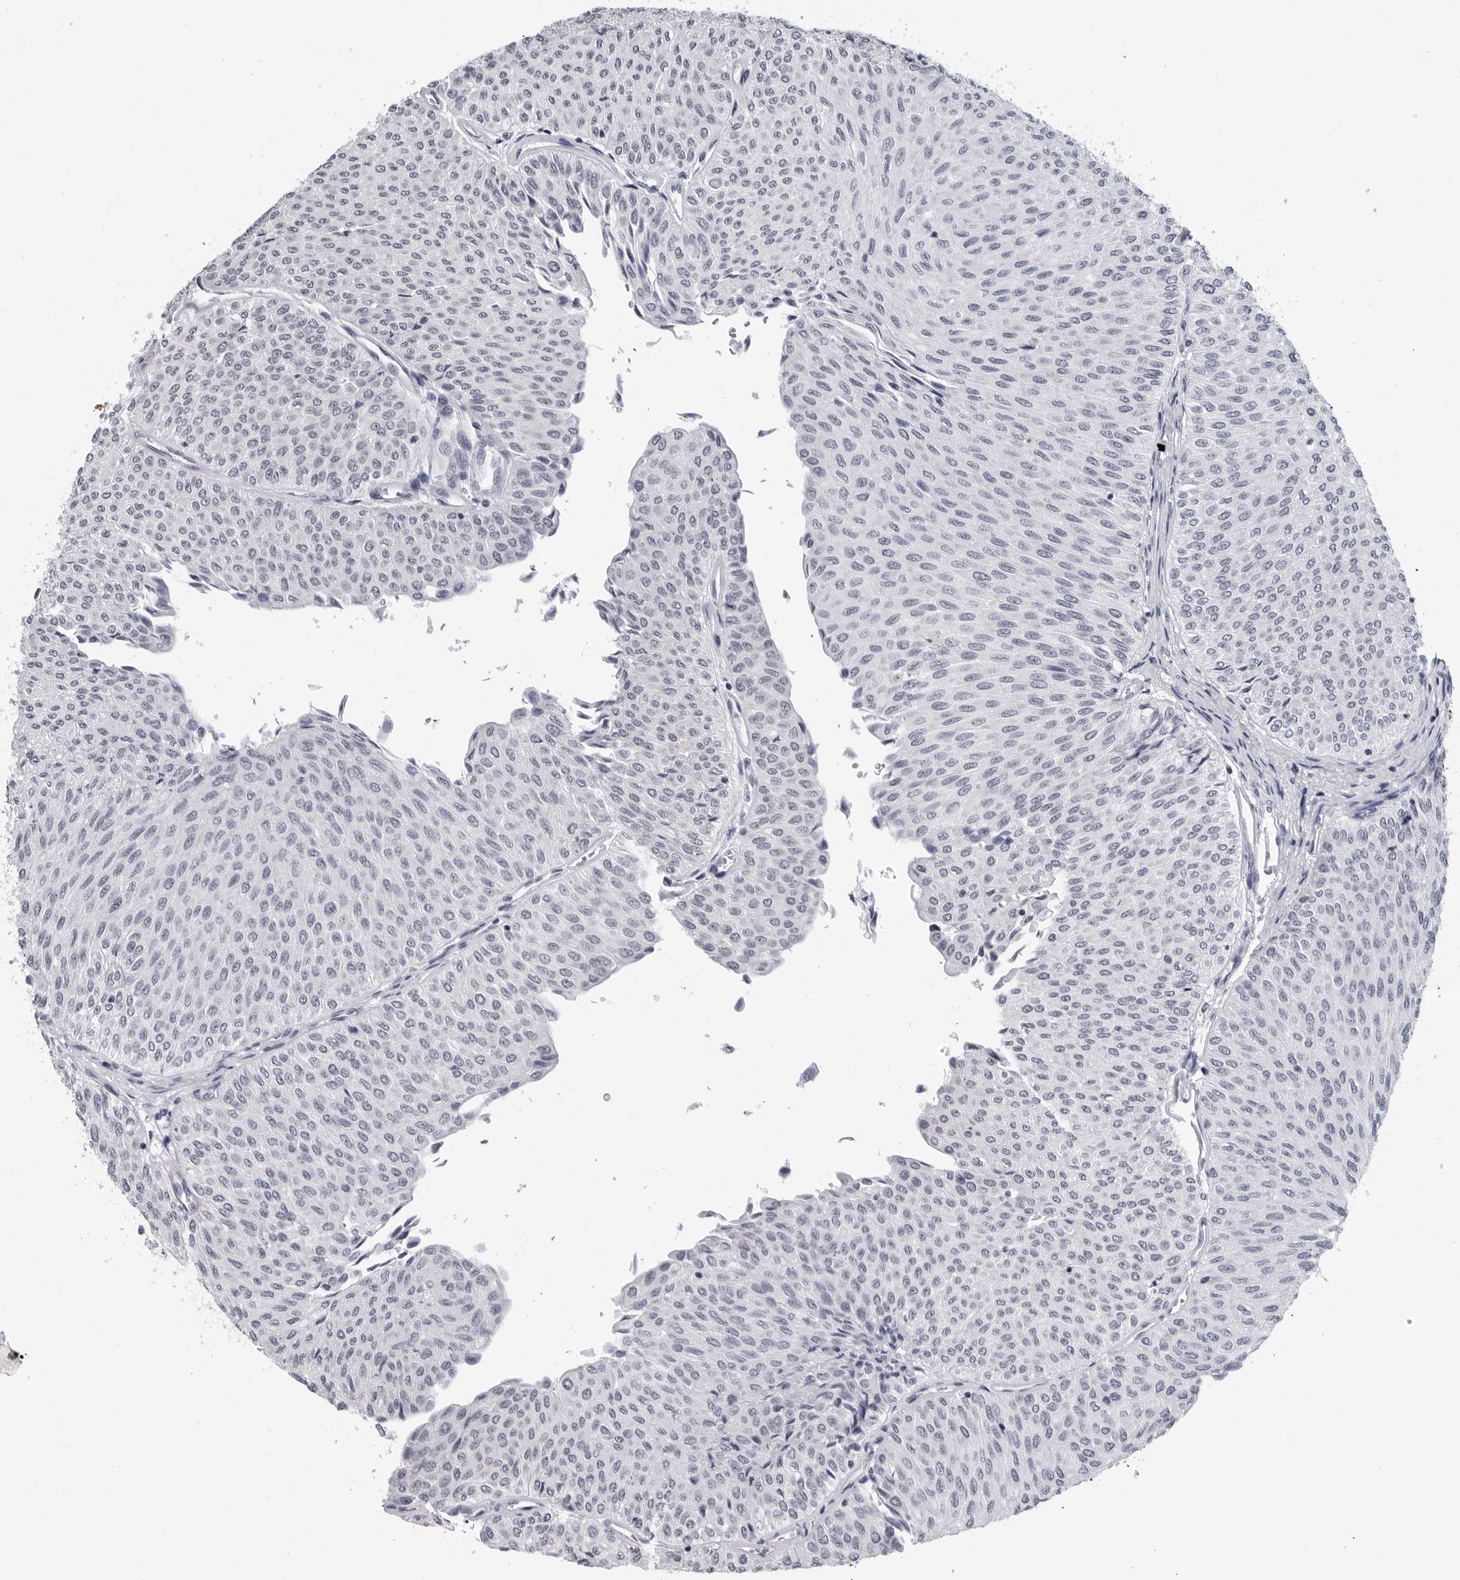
{"staining": {"intensity": "negative", "quantity": "none", "location": "none"}, "tissue": "urothelial cancer", "cell_type": "Tumor cells", "image_type": "cancer", "snomed": [{"axis": "morphology", "description": "Urothelial carcinoma, Low grade"}, {"axis": "topography", "description": "Urinary bladder"}], "caption": "Immunohistochemistry of human low-grade urothelial carcinoma shows no positivity in tumor cells.", "gene": "GNL2", "patient": {"sex": "male", "age": 78}}